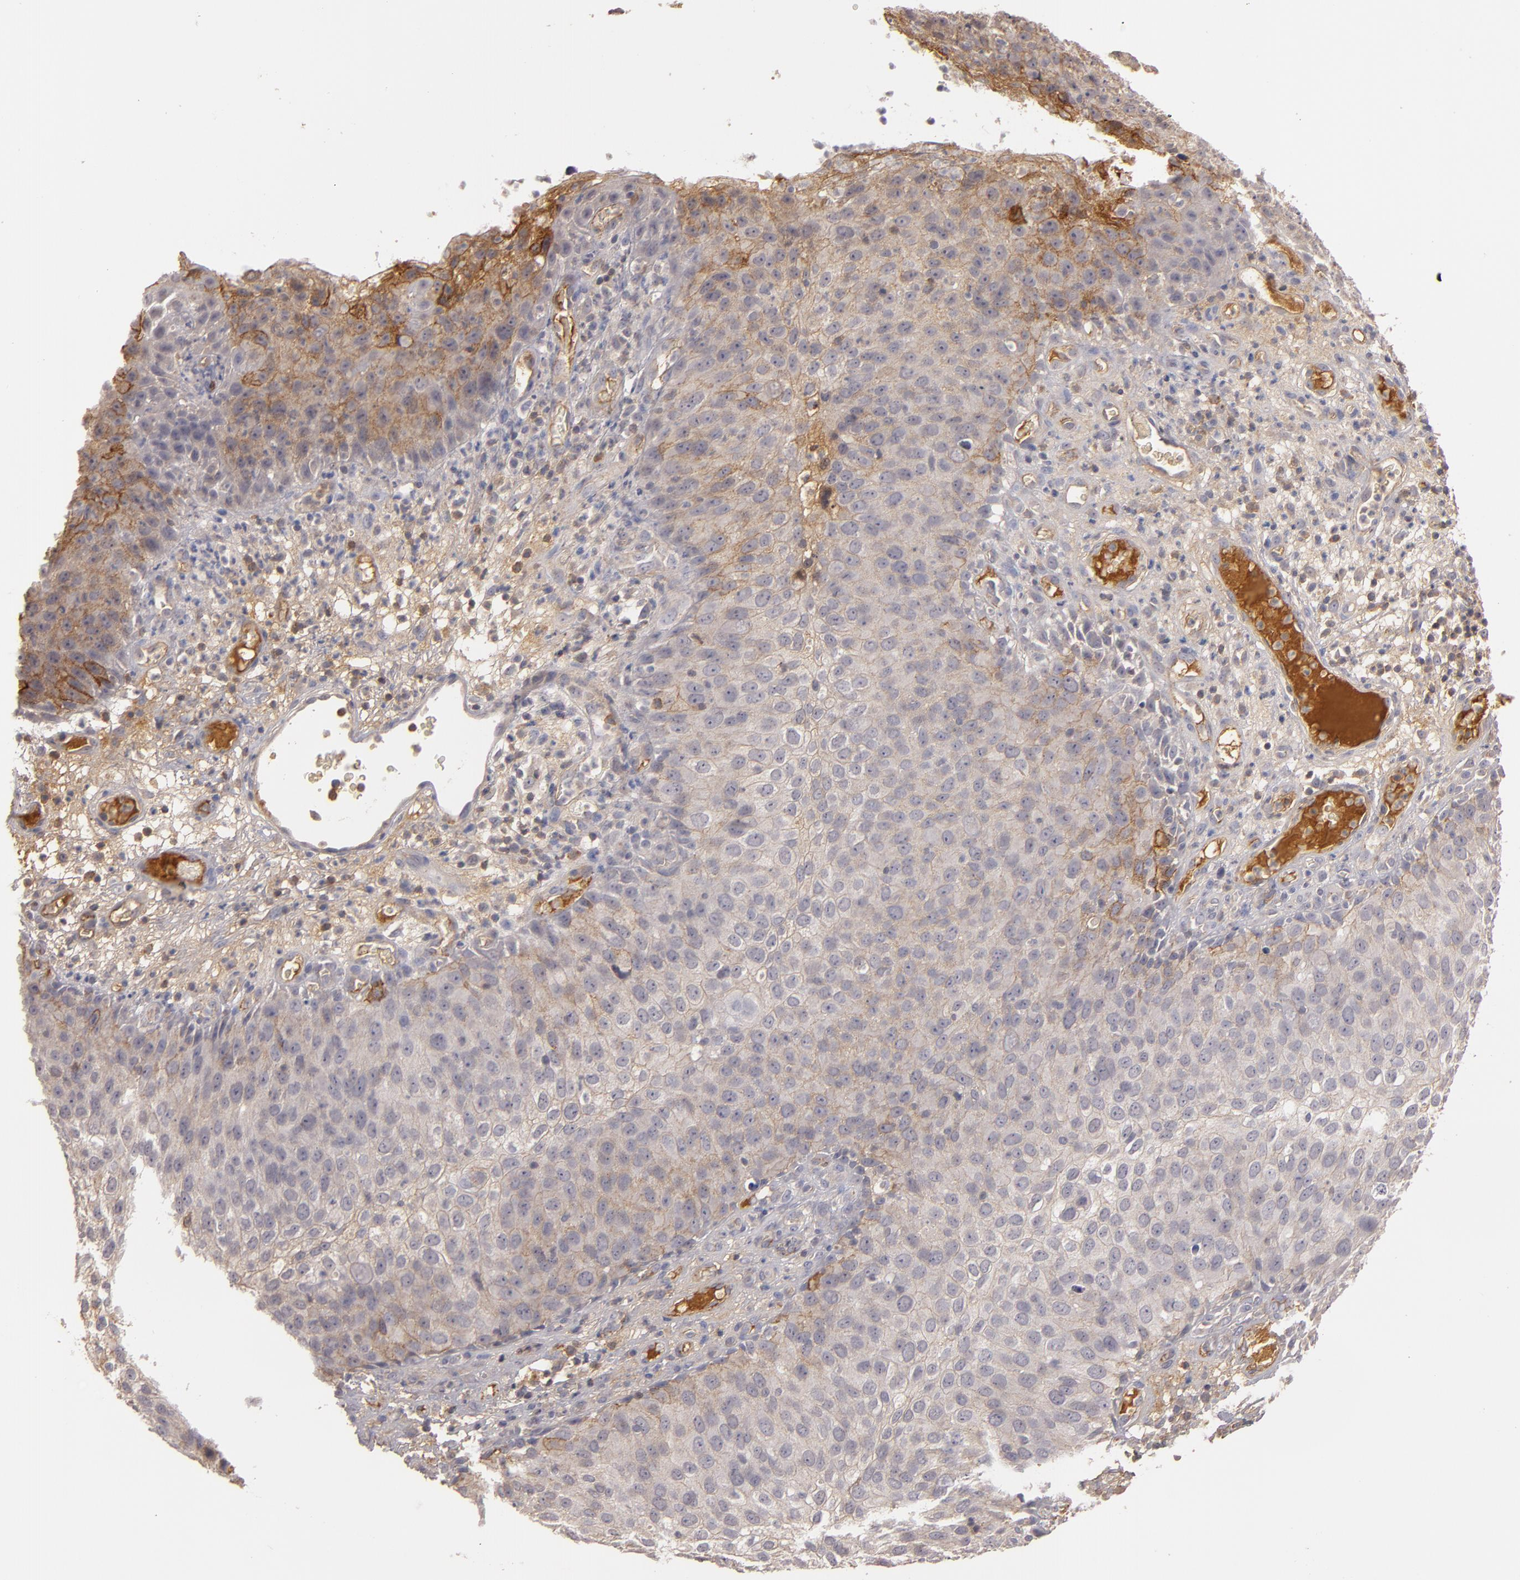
{"staining": {"intensity": "weak", "quantity": "<25%", "location": "cytoplasmic/membranous"}, "tissue": "skin cancer", "cell_type": "Tumor cells", "image_type": "cancer", "snomed": [{"axis": "morphology", "description": "Squamous cell carcinoma, NOS"}, {"axis": "topography", "description": "Skin"}], "caption": "Skin squamous cell carcinoma was stained to show a protein in brown. There is no significant expression in tumor cells.", "gene": "MBL2", "patient": {"sex": "male", "age": 87}}